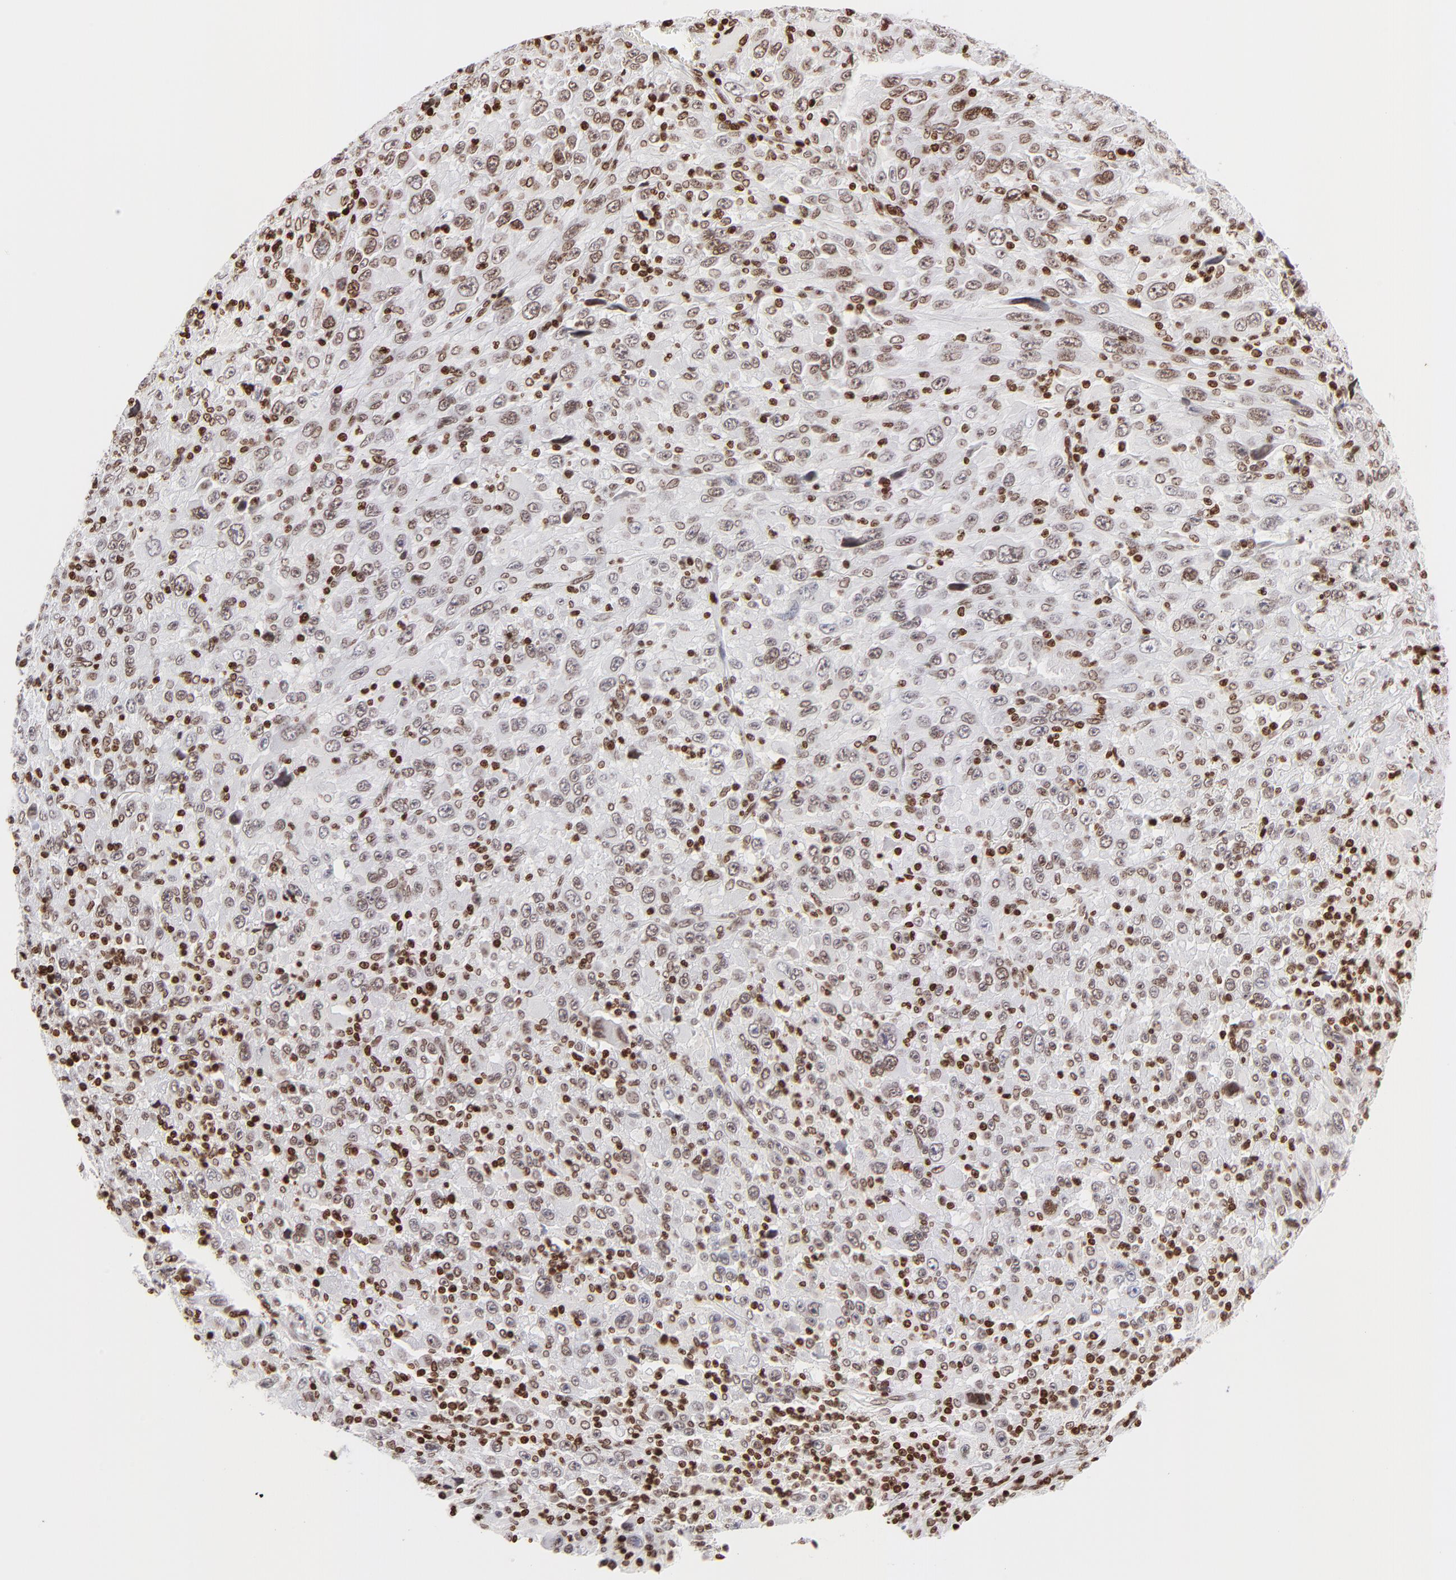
{"staining": {"intensity": "moderate", "quantity": ">75%", "location": "nuclear"}, "tissue": "melanoma", "cell_type": "Tumor cells", "image_type": "cancer", "snomed": [{"axis": "morphology", "description": "Malignant melanoma, Metastatic site"}, {"axis": "topography", "description": "Skin"}], "caption": "Protein staining of malignant melanoma (metastatic site) tissue reveals moderate nuclear expression in about >75% of tumor cells.", "gene": "RTL4", "patient": {"sex": "female", "age": 56}}